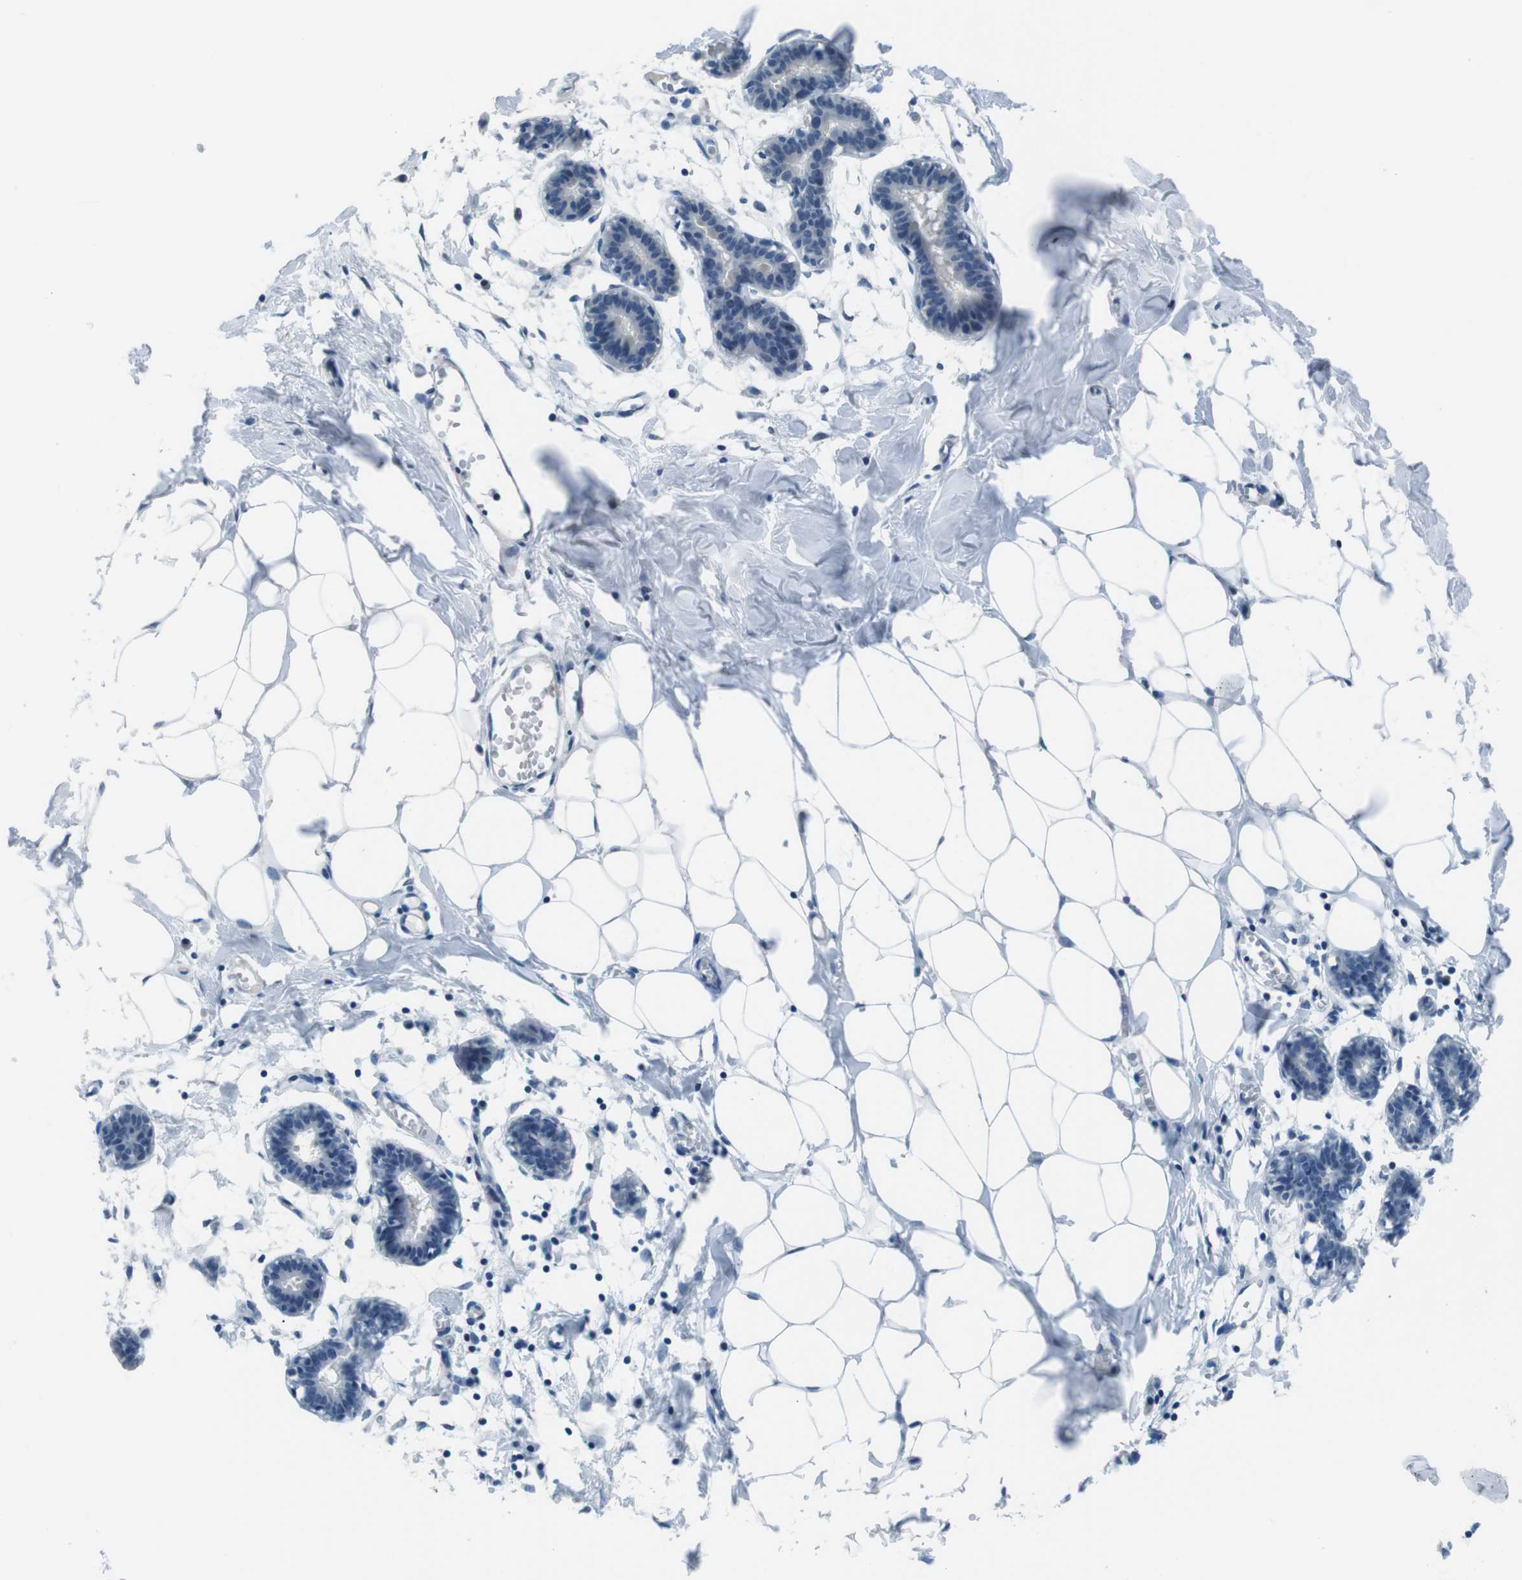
{"staining": {"intensity": "negative", "quantity": "none", "location": "none"}, "tissue": "breast", "cell_type": "Adipocytes", "image_type": "normal", "snomed": [{"axis": "morphology", "description": "Normal tissue, NOS"}, {"axis": "topography", "description": "Breast"}], "caption": "IHC histopathology image of benign breast stained for a protein (brown), which exhibits no expression in adipocytes.", "gene": "NANOS2", "patient": {"sex": "female", "age": 27}}